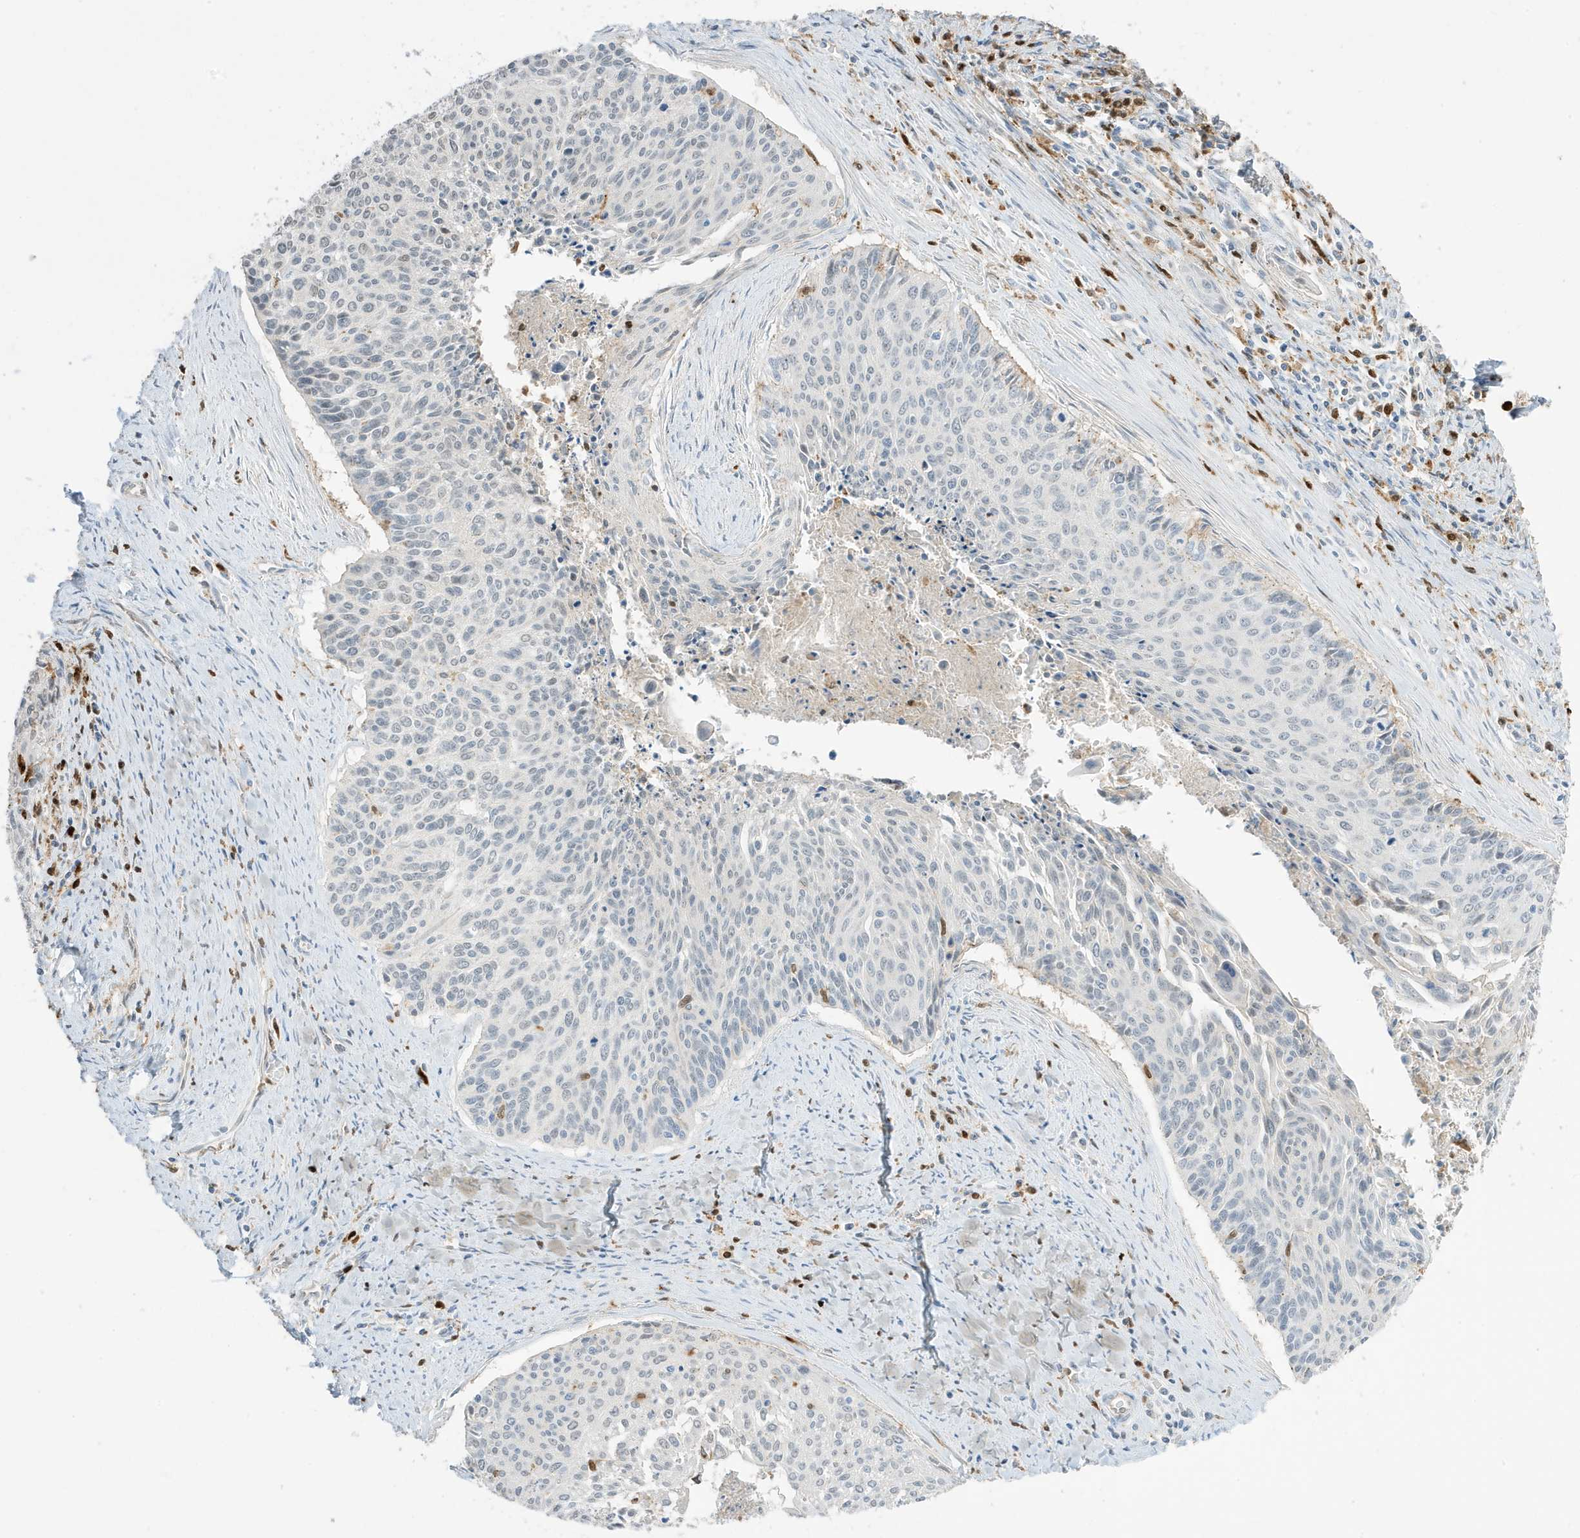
{"staining": {"intensity": "negative", "quantity": "none", "location": "none"}, "tissue": "cervical cancer", "cell_type": "Tumor cells", "image_type": "cancer", "snomed": [{"axis": "morphology", "description": "Squamous cell carcinoma, NOS"}, {"axis": "topography", "description": "Cervix"}], "caption": "There is no significant staining in tumor cells of cervical squamous cell carcinoma.", "gene": "GCA", "patient": {"sex": "female", "age": 55}}